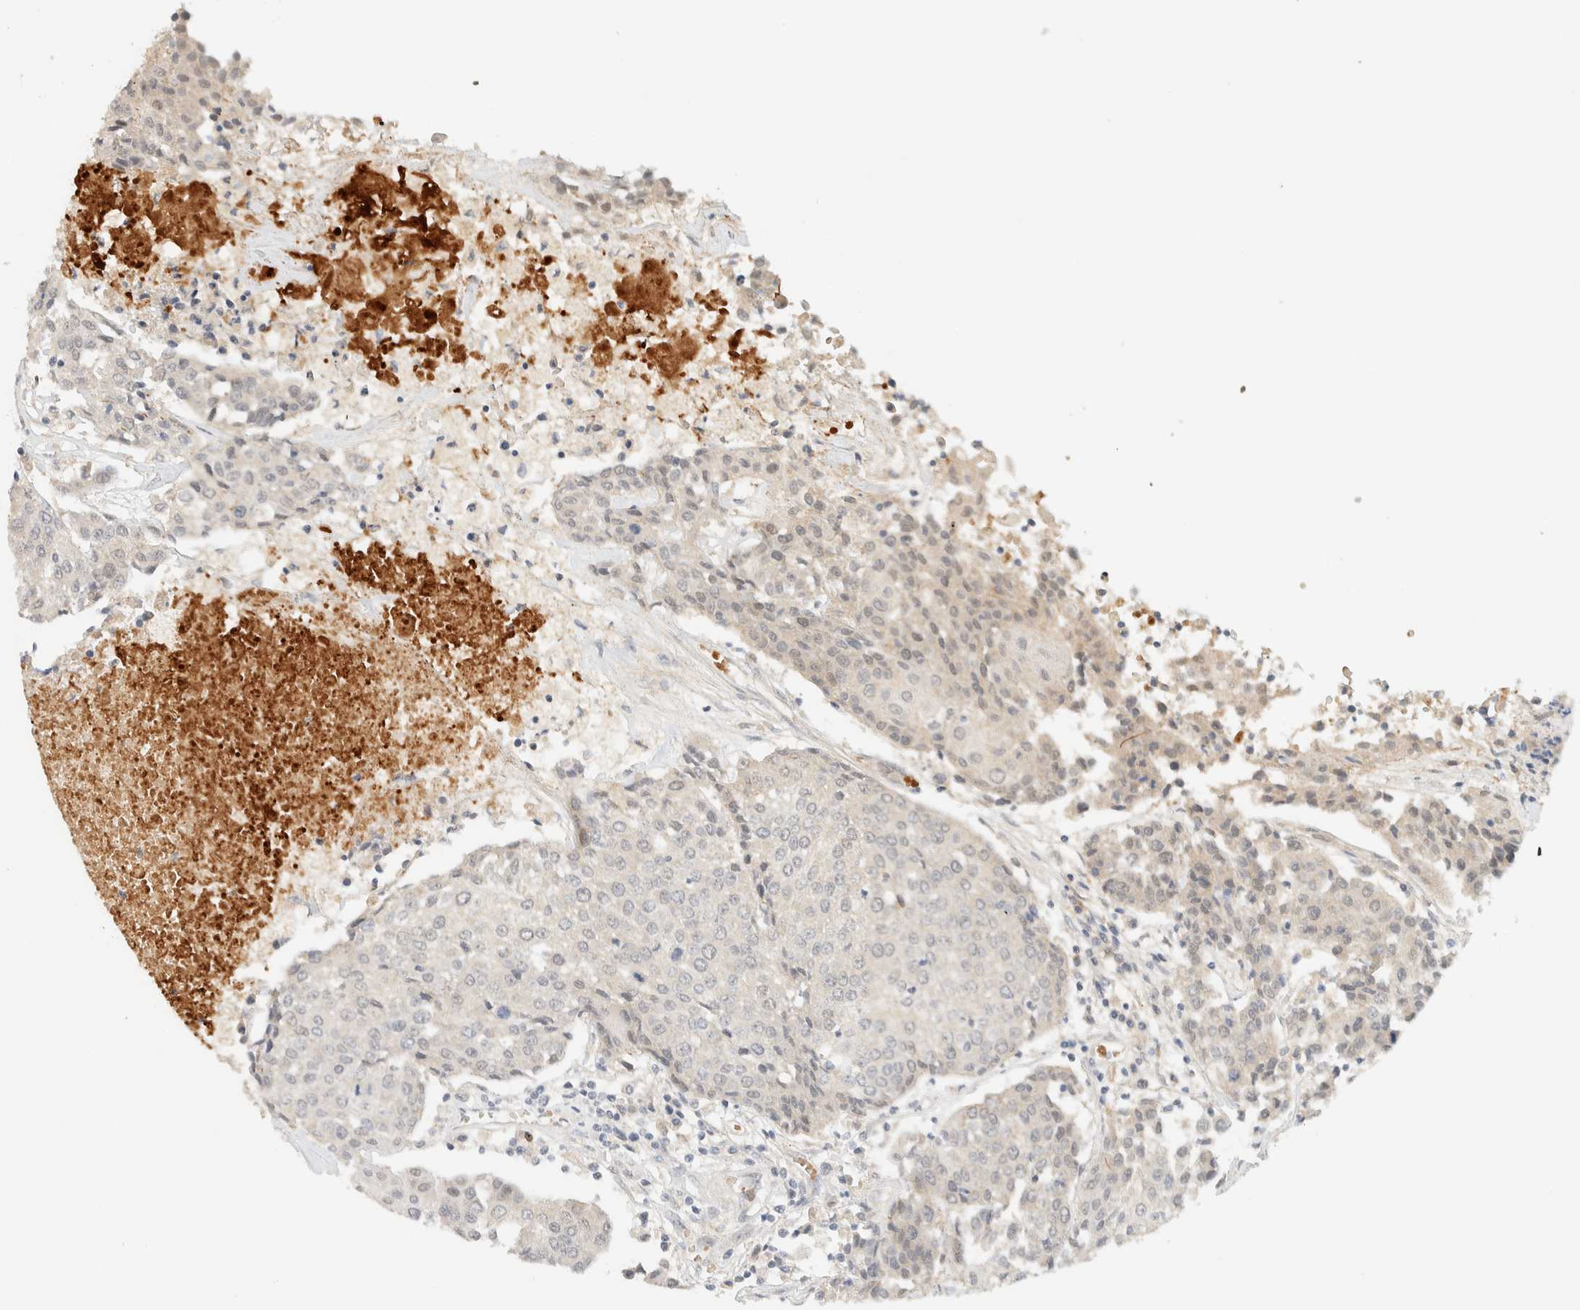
{"staining": {"intensity": "weak", "quantity": "<25%", "location": "cytoplasmic/membranous"}, "tissue": "urothelial cancer", "cell_type": "Tumor cells", "image_type": "cancer", "snomed": [{"axis": "morphology", "description": "Urothelial carcinoma, High grade"}, {"axis": "topography", "description": "Urinary bladder"}], "caption": "Tumor cells show no significant positivity in high-grade urothelial carcinoma.", "gene": "TNK1", "patient": {"sex": "female", "age": 85}}